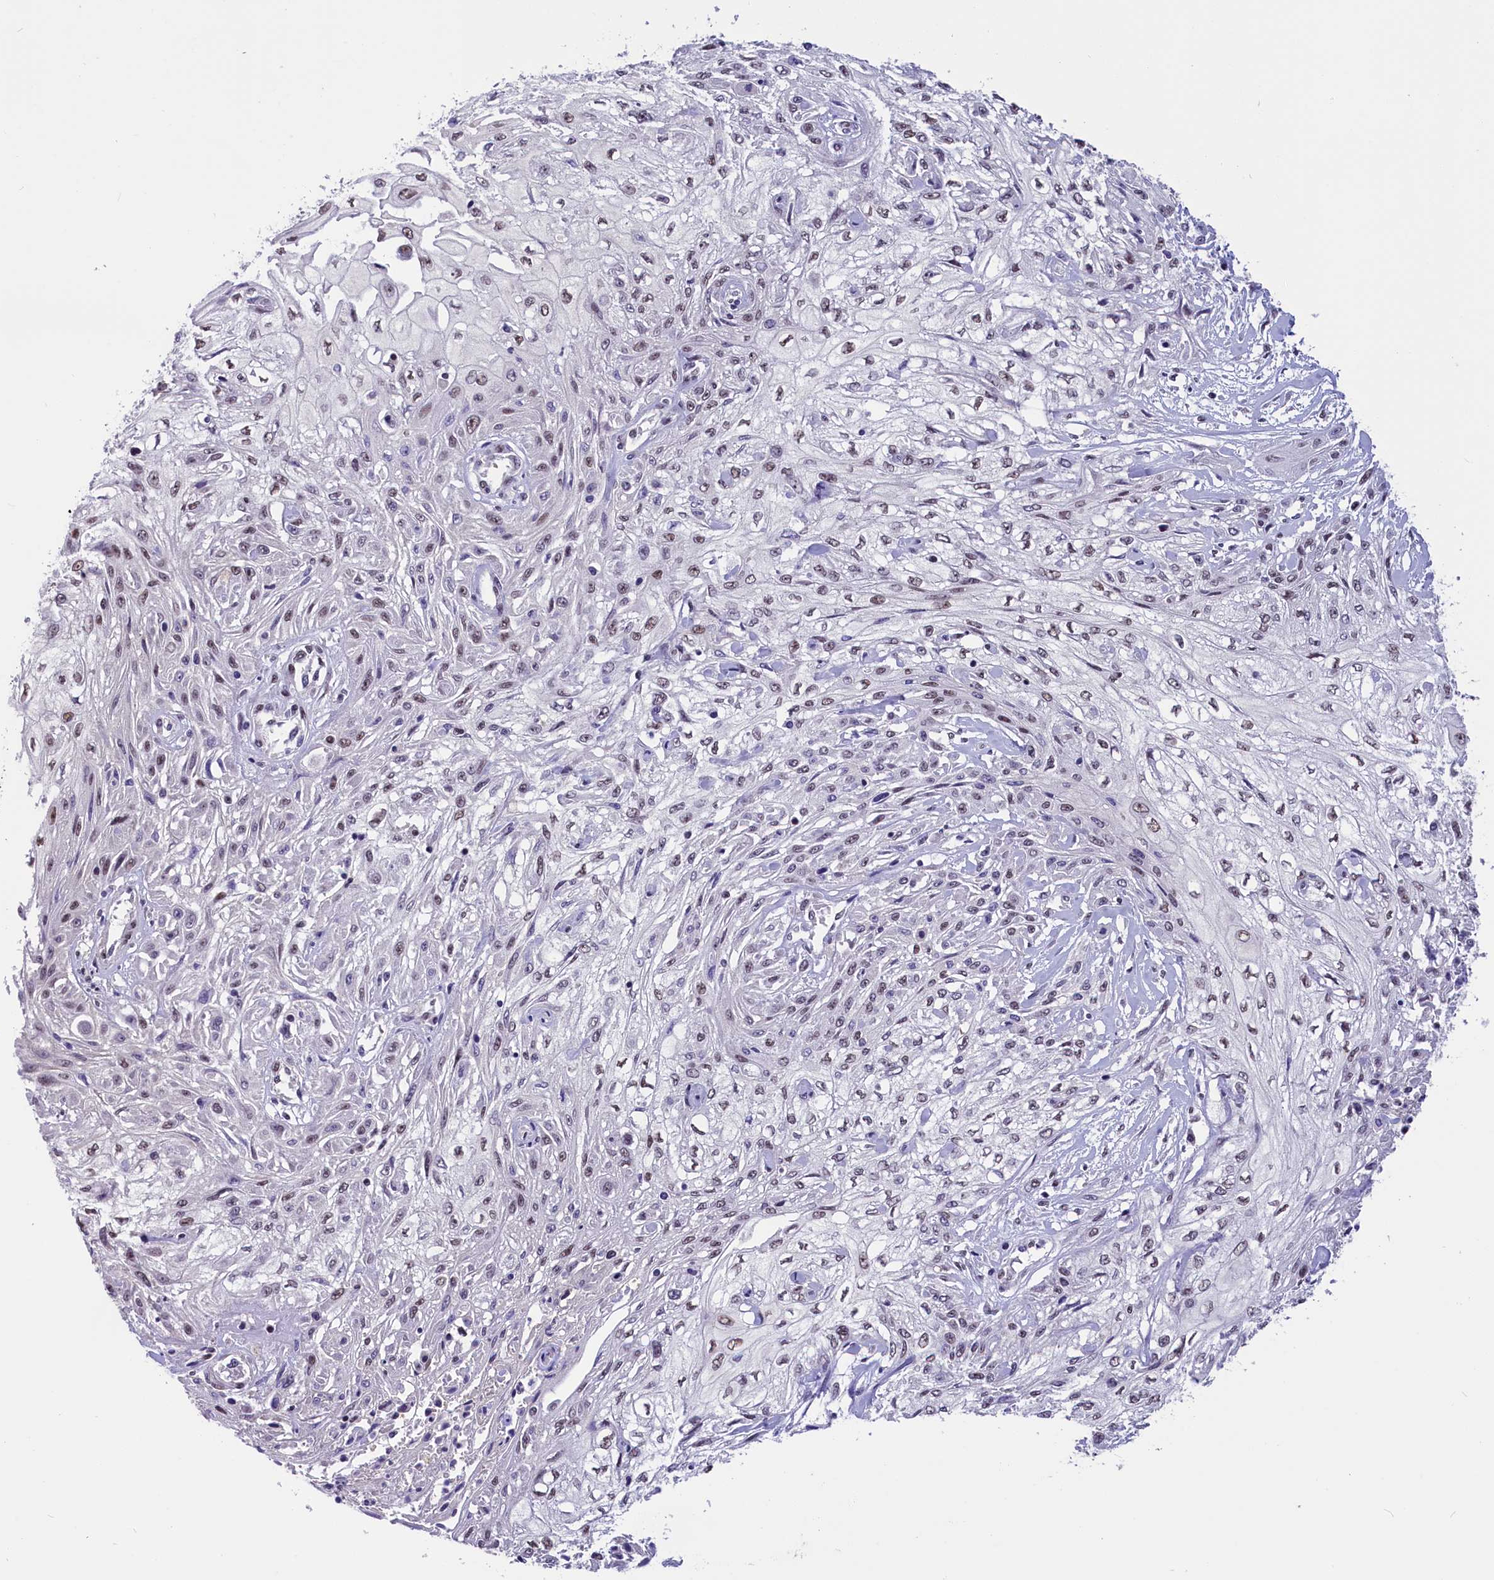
{"staining": {"intensity": "weak", "quantity": "25%-75%", "location": "nuclear"}, "tissue": "skin cancer", "cell_type": "Tumor cells", "image_type": "cancer", "snomed": [{"axis": "morphology", "description": "Squamous cell carcinoma, NOS"}, {"axis": "morphology", "description": "Squamous cell carcinoma, metastatic, NOS"}, {"axis": "topography", "description": "Skin"}, {"axis": "topography", "description": "Lymph node"}], "caption": "Approximately 25%-75% of tumor cells in metastatic squamous cell carcinoma (skin) display weak nuclear protein expression as visualized by brown immunohistochemical staining.", "gene": "ZC3H4", "patient": {"sex": "male", "age": 75}}